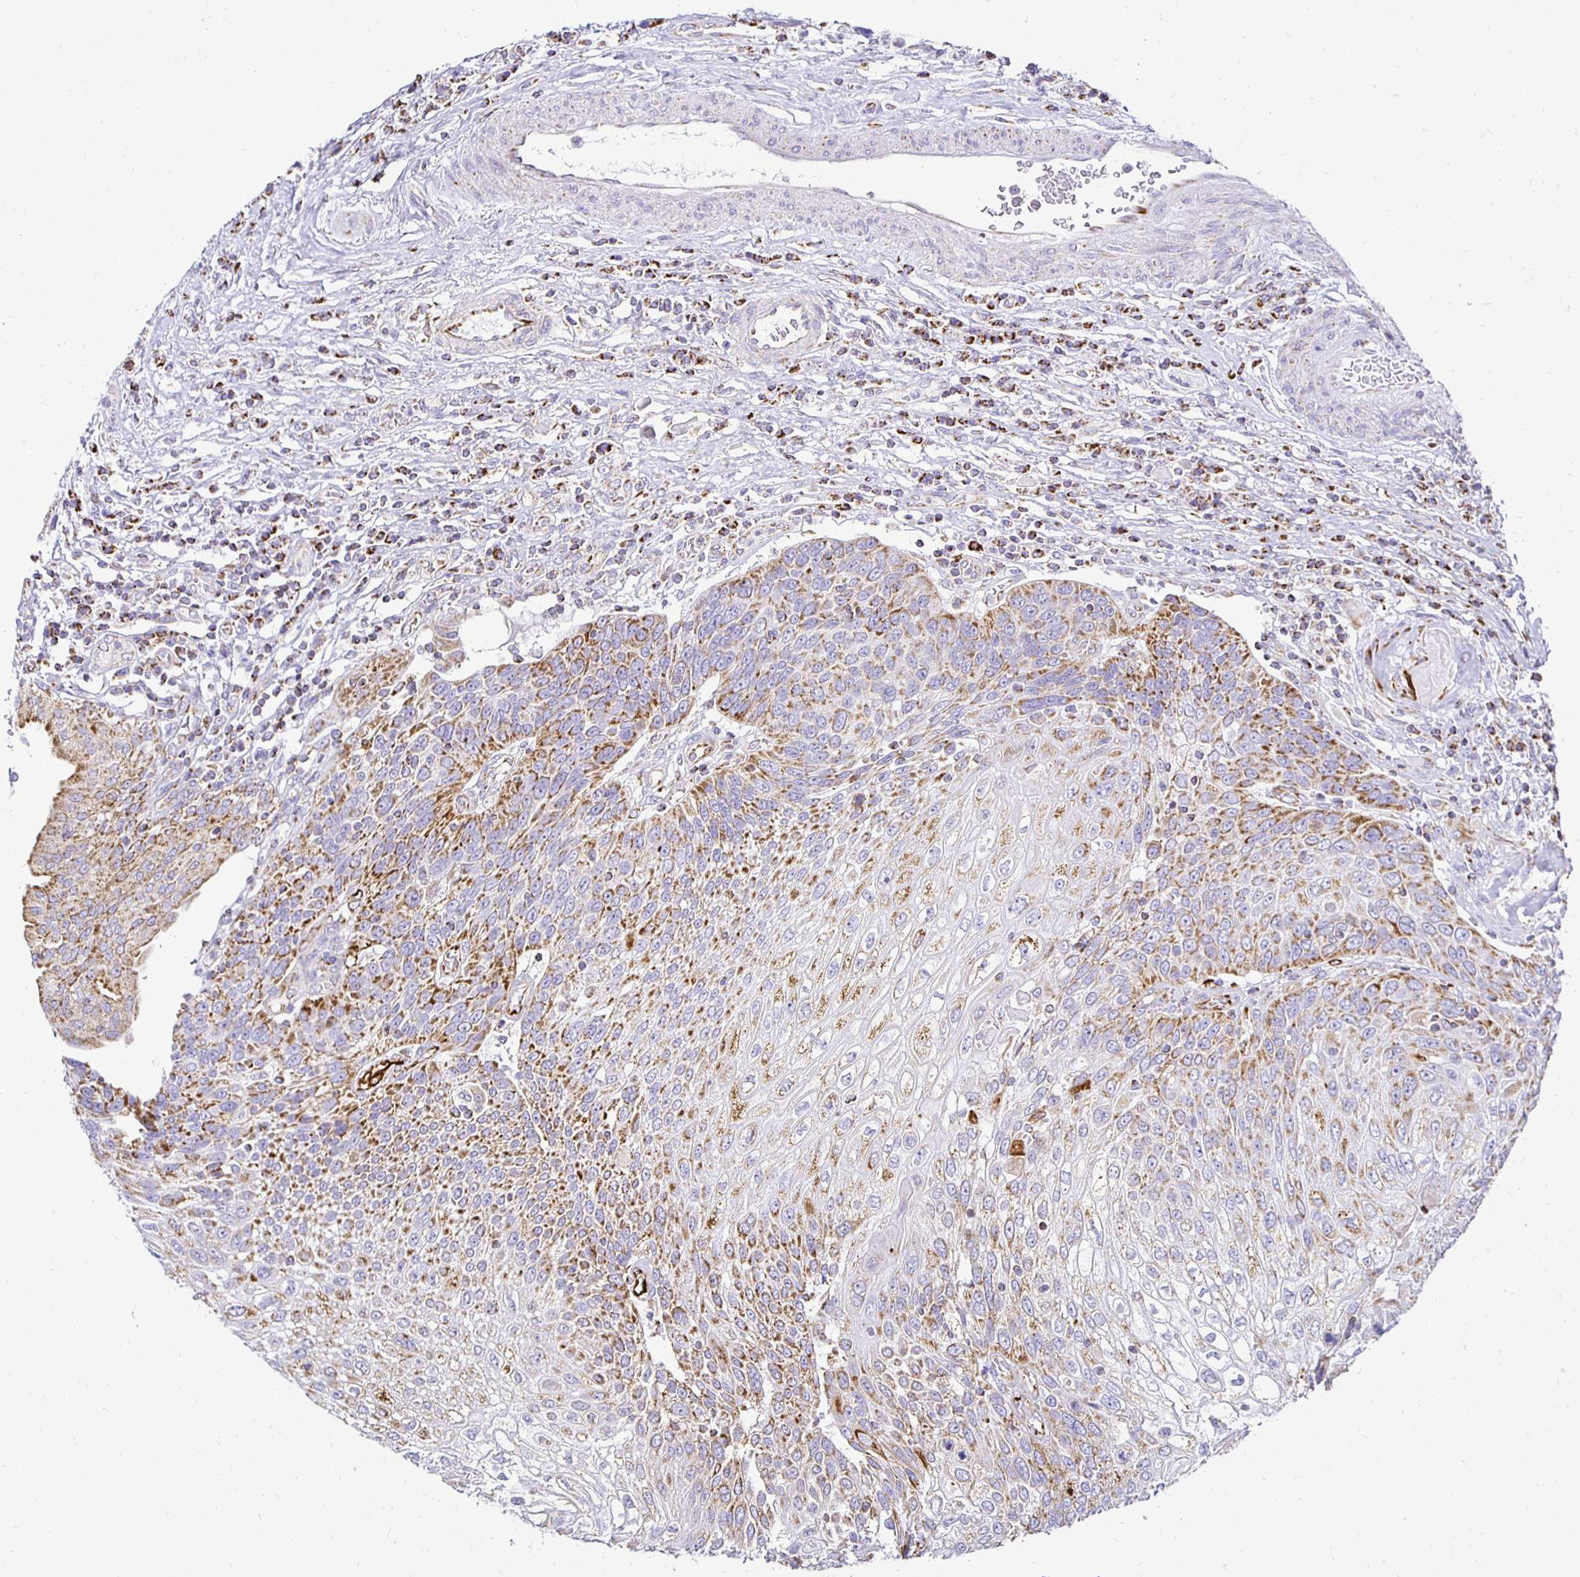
{"staining": {"intensity": "moderate", "quantity": "25%-75%", "location": "cytoplasmic/membranous"}, "tissue": "urothelial cancer", "cell_type": "Tumor cells", "image_type": "cancer", "snomed": [{"axis": "morphology", "description": "Urothelial carcinoma, High grade"}, {"axis": "topography", "description": "Urinary bladder"}], "caption": "Human urothelial carcinoma (high-grade) stained with a brown dye shows moderate cytoplasmic/membranous positive expression in about 25%-75% of tumor cells.", "gene": "PLAAT2", "patient": {"sex": "female", "age": 70}}